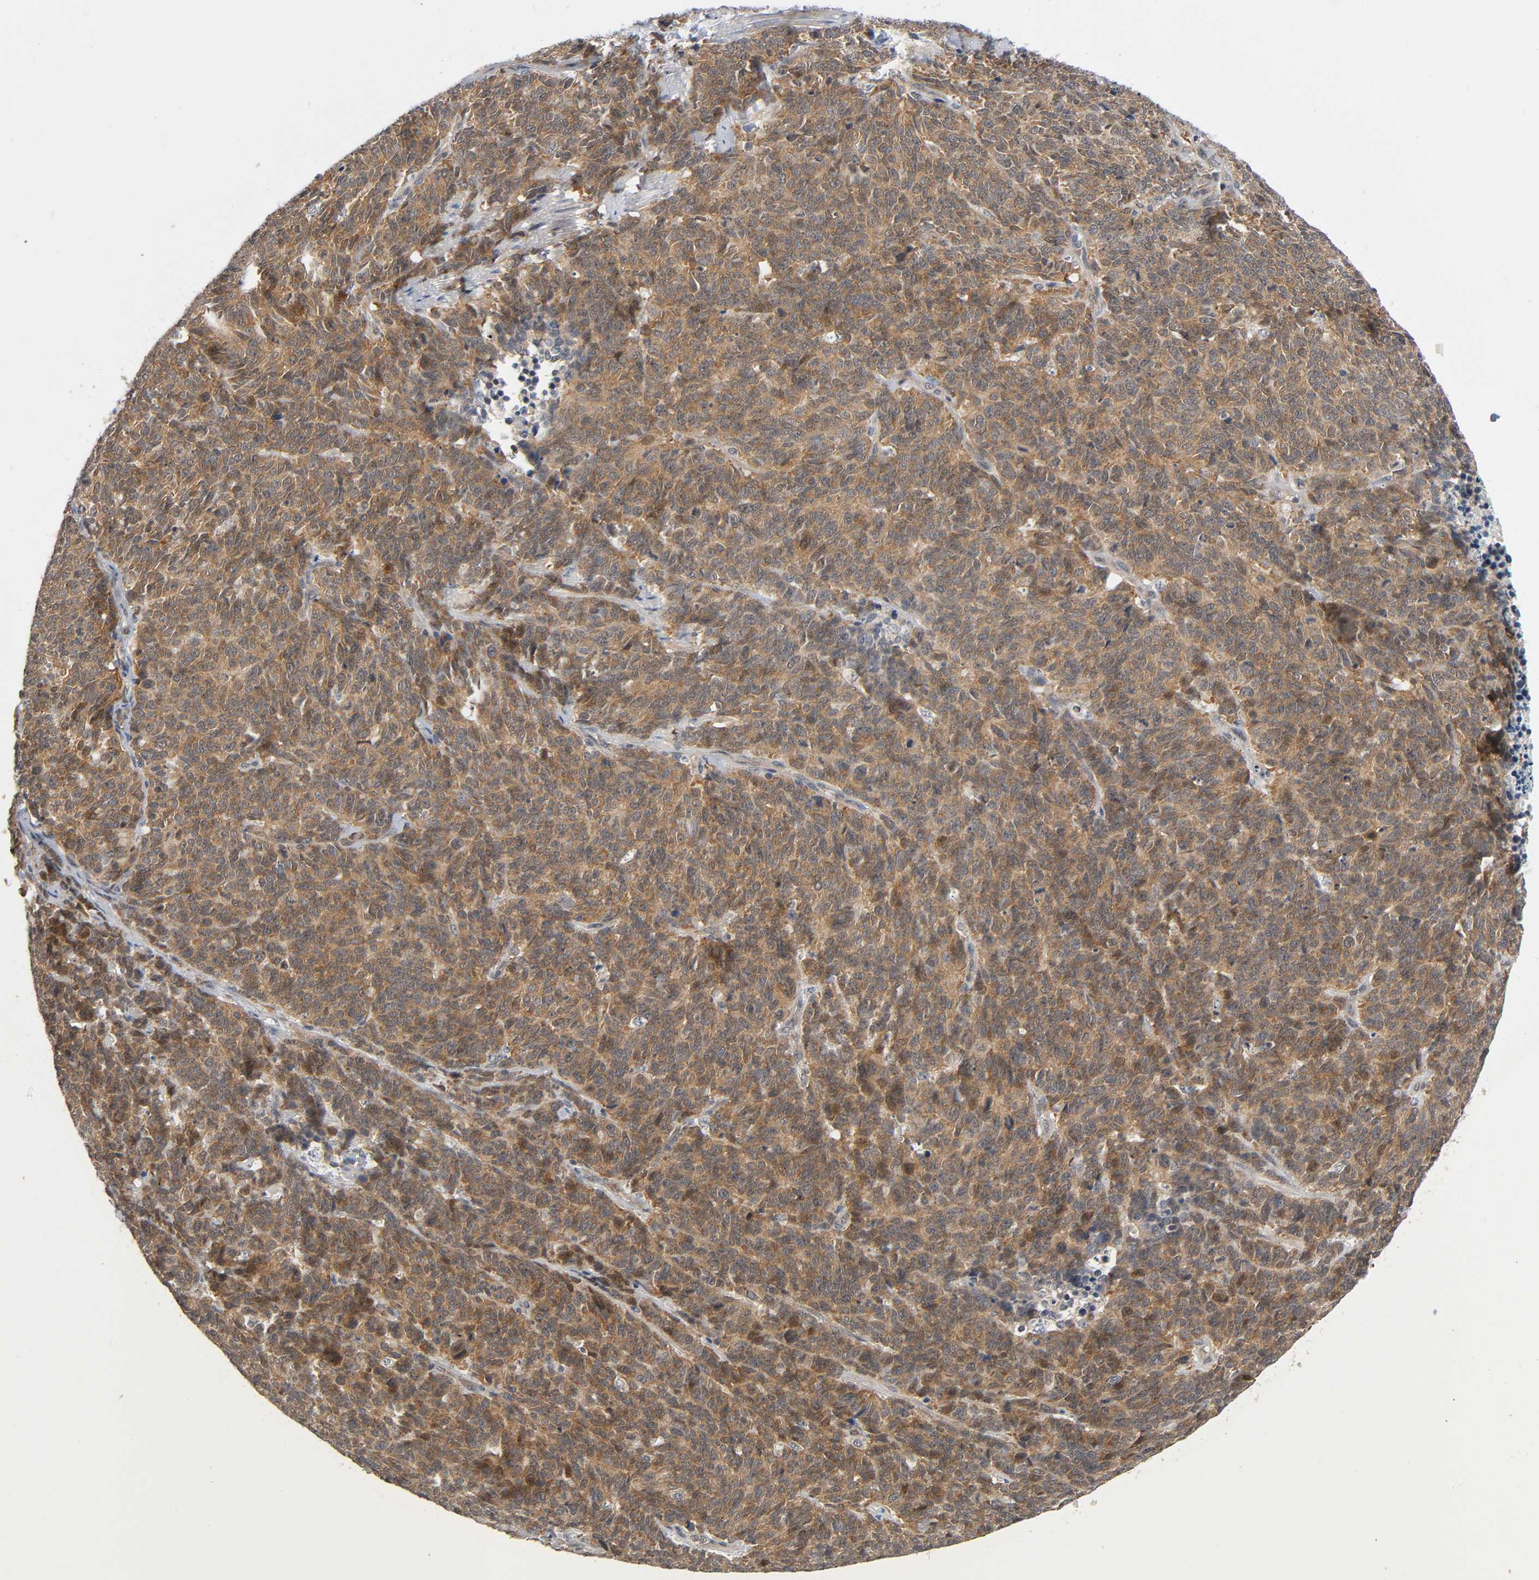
{"staining": {"intensity": "moderate", "quantity": ">75%", "location": "cytoplasmic/membranous"}, "tissue": "lung cancer", "cell_type": "Tumor cells", "image_type": "cancer", "snomed": [{"axis": "morphology", "description": "Neoplasm, malignant, NOS"}, {"axis": "topography", "description": "Lung"}], "caption": "Lung cancer (neoplasm (malignant)) tissue demonstrates moderate cytoplasmic/membranous staining in approximately >75% of tumor cells", "gene": "MAPK8", "patient": {"sex": "female", "age": 58}}